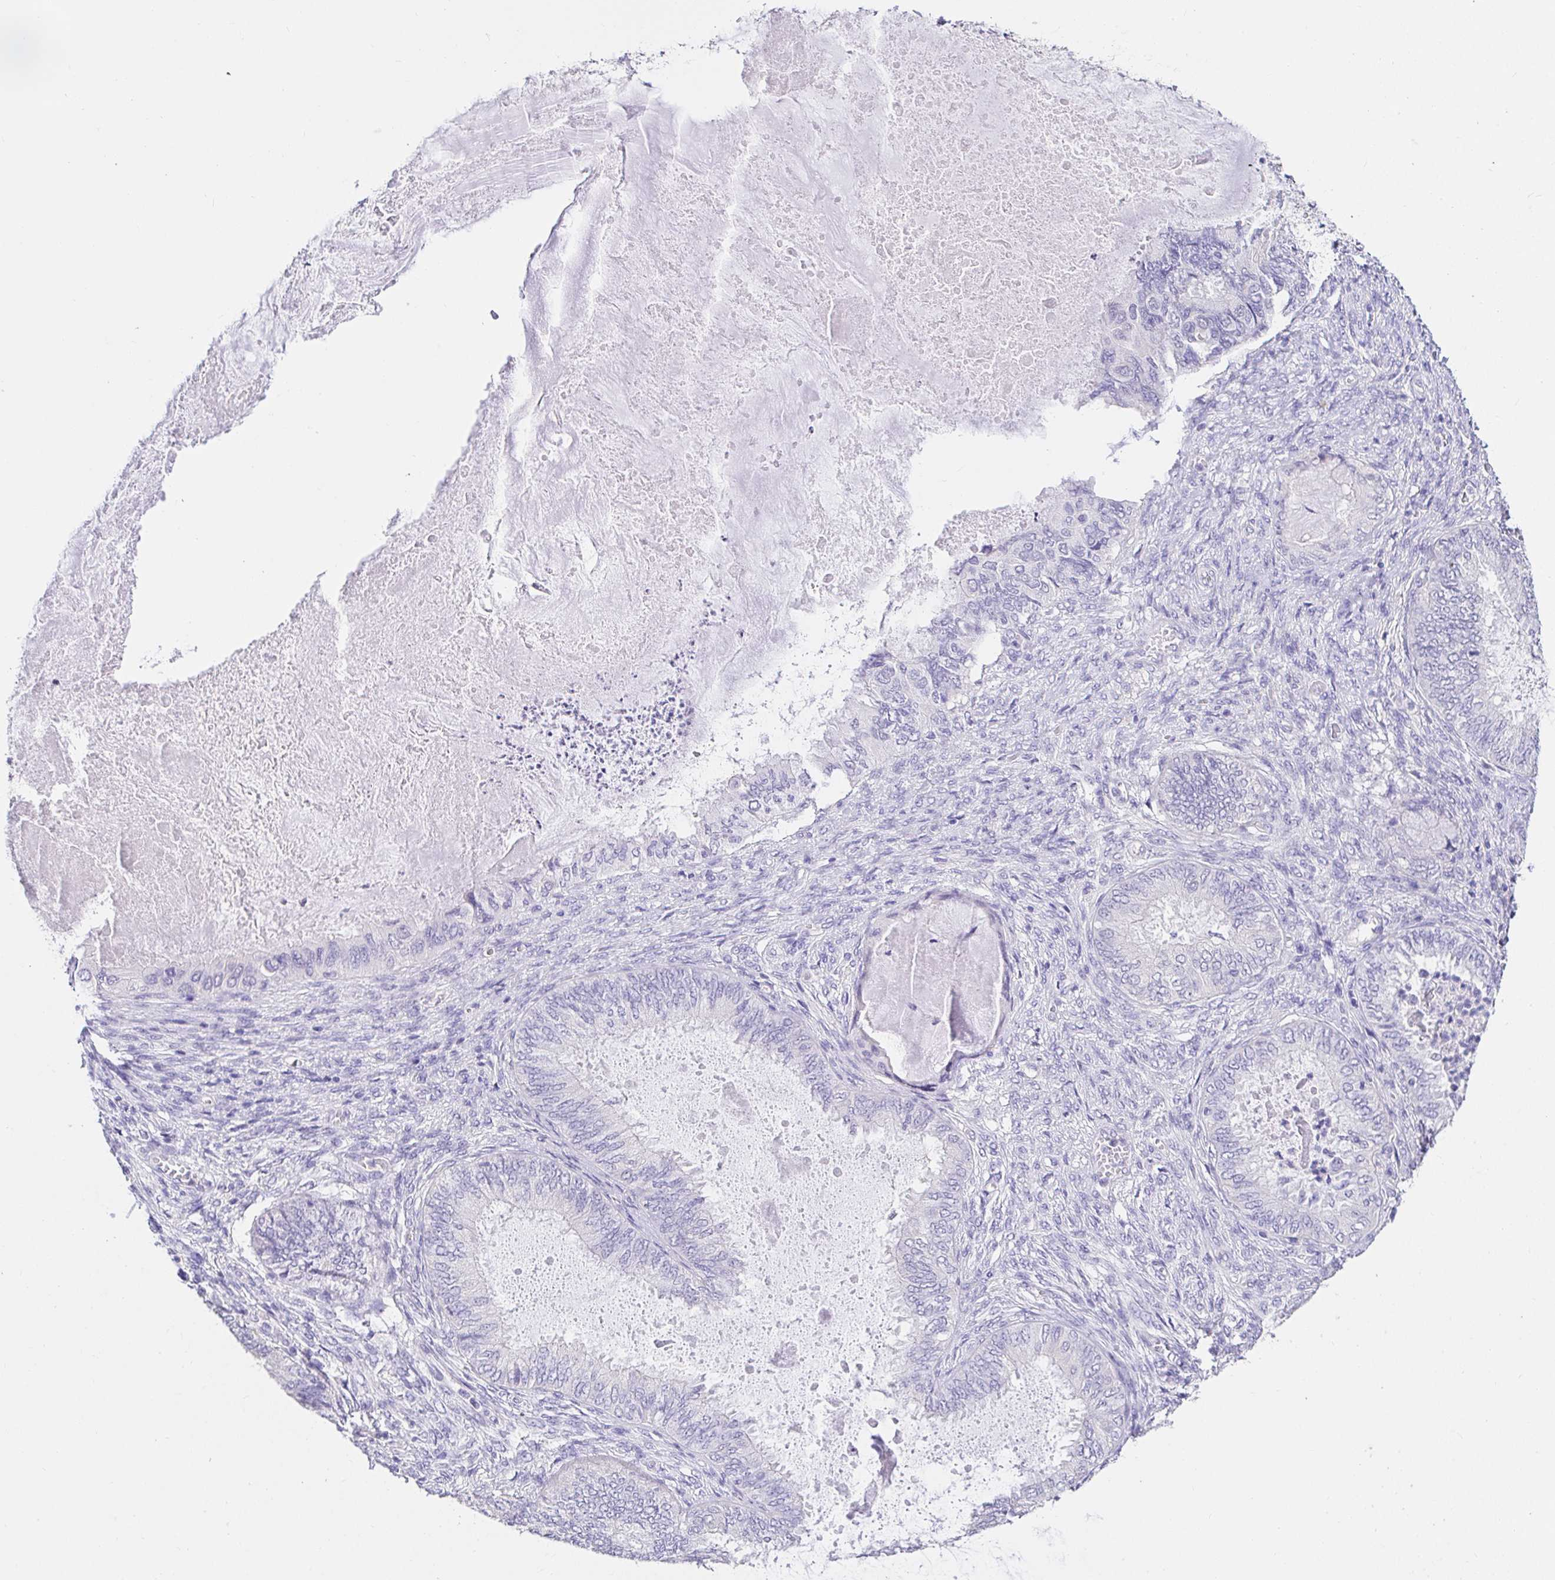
{"staining": {"intensity": "negative", "quantity": "none", "location": "none"}, "tissue": "ovarian cancer", "cell_type": "Tumor cells", "image_type": "cancer", "snomed": [{"axis": "morphology", "description": "Carcinoma, endometroid"}, {"axis": "topography", "description": "Ovary"}], "caption": "An immunohistochemistry image of ovarian cancer (endometroid carcinoma) is shown. There is no staining in tumor cells of ovarian cancer (endometroid carcinoma). (Brightfield microscopy of DAB (3,3'-diaminobenzidine) immunohistochemistry (IHC) at high magnification).", "gene": "CDO1", "patient": {"sex": "female", "age": 70}}